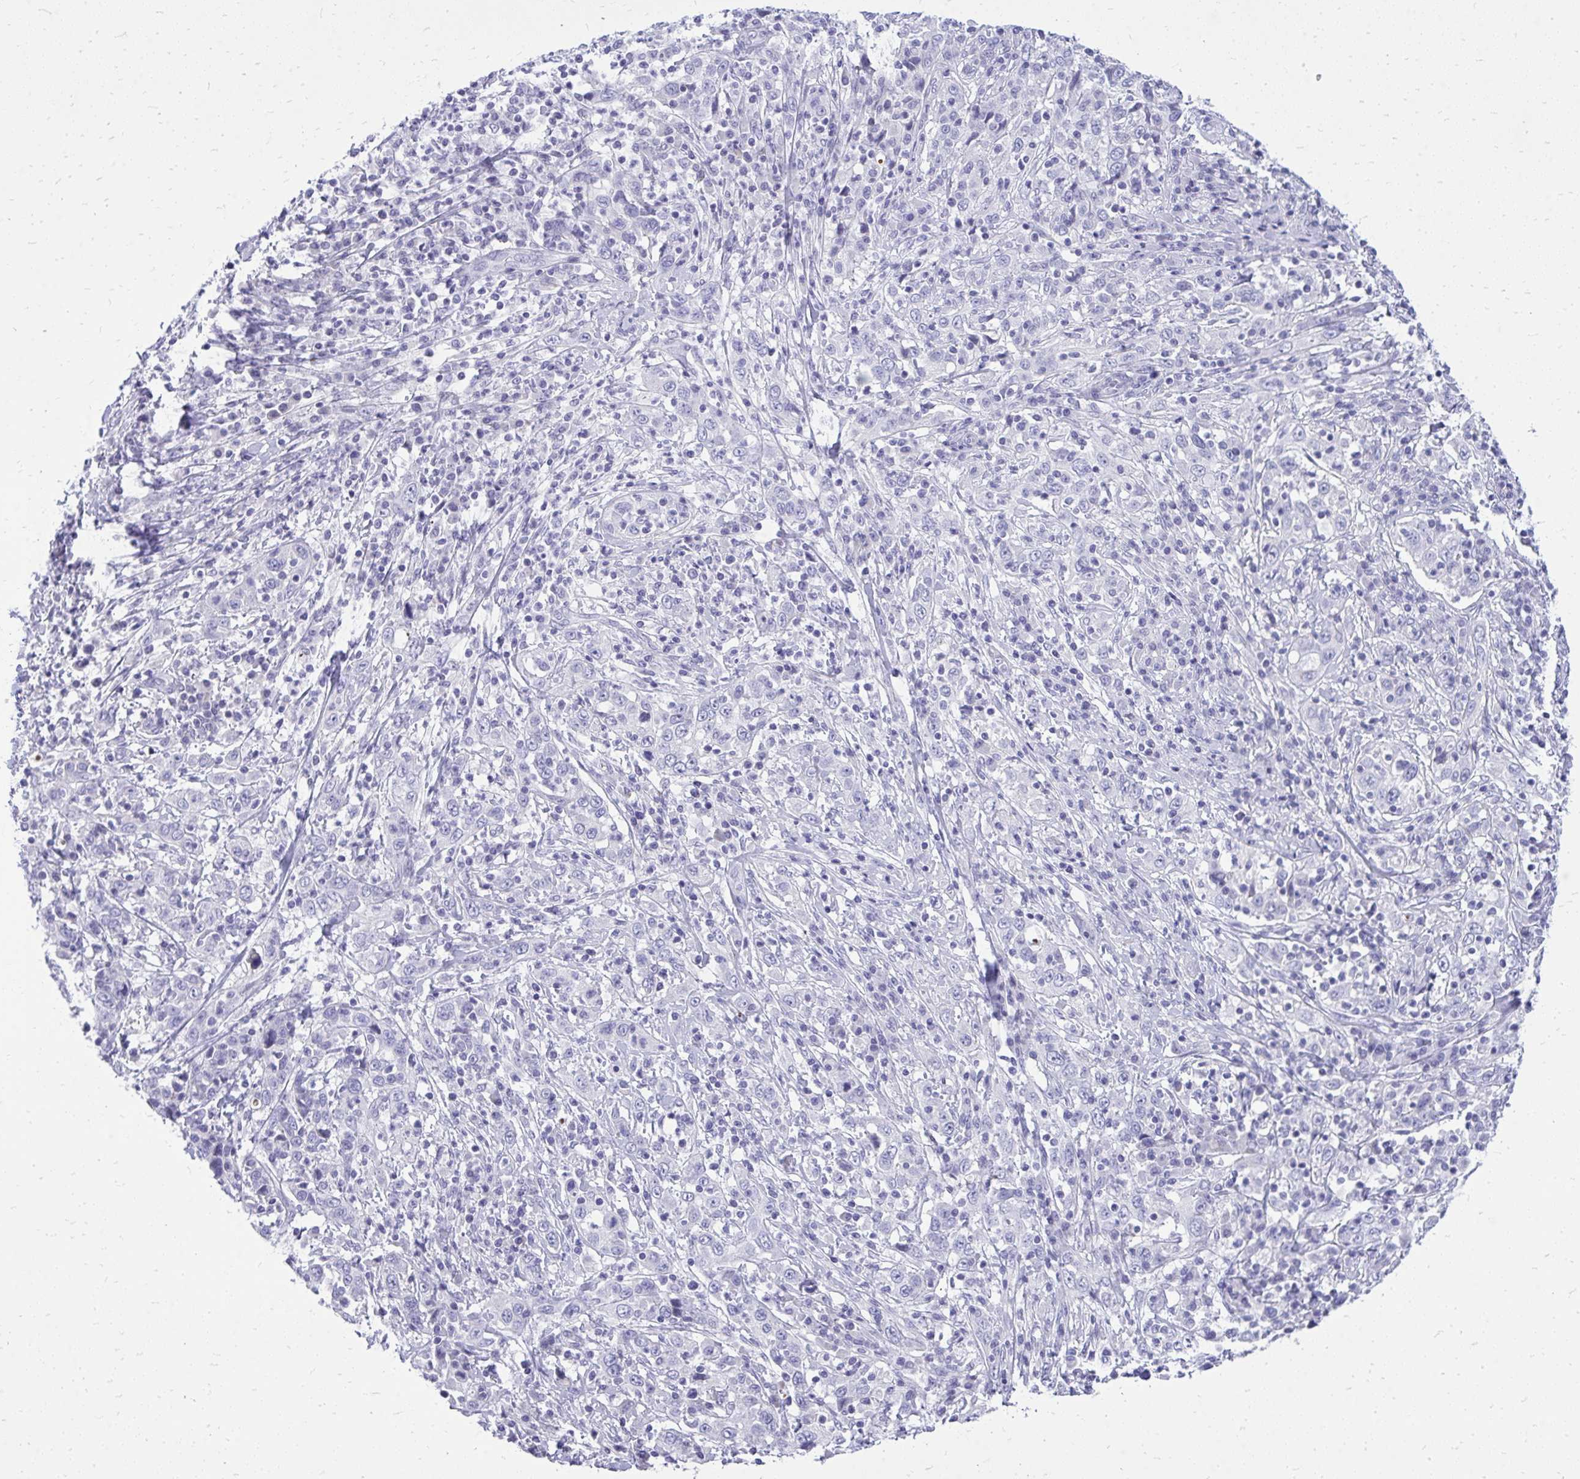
{"staining": {"intensity": "negative", "quantity": "none", "location": "none"}, "tissue": "cervical cancer", "cell_type": "Tumor cells", "image_type": "cancer", "snomed": [{"axis": "morphology", "description": "Squamous cell carcinoma, NOS"}, {"axis": "topography", "description": "Cervix"}], "caption": "Tumor cells are negative for brown protein staining in cervical squamous cell carcinoma.", "gene": "GABRA1", "patient": {"sex": "female", "age": 46}}